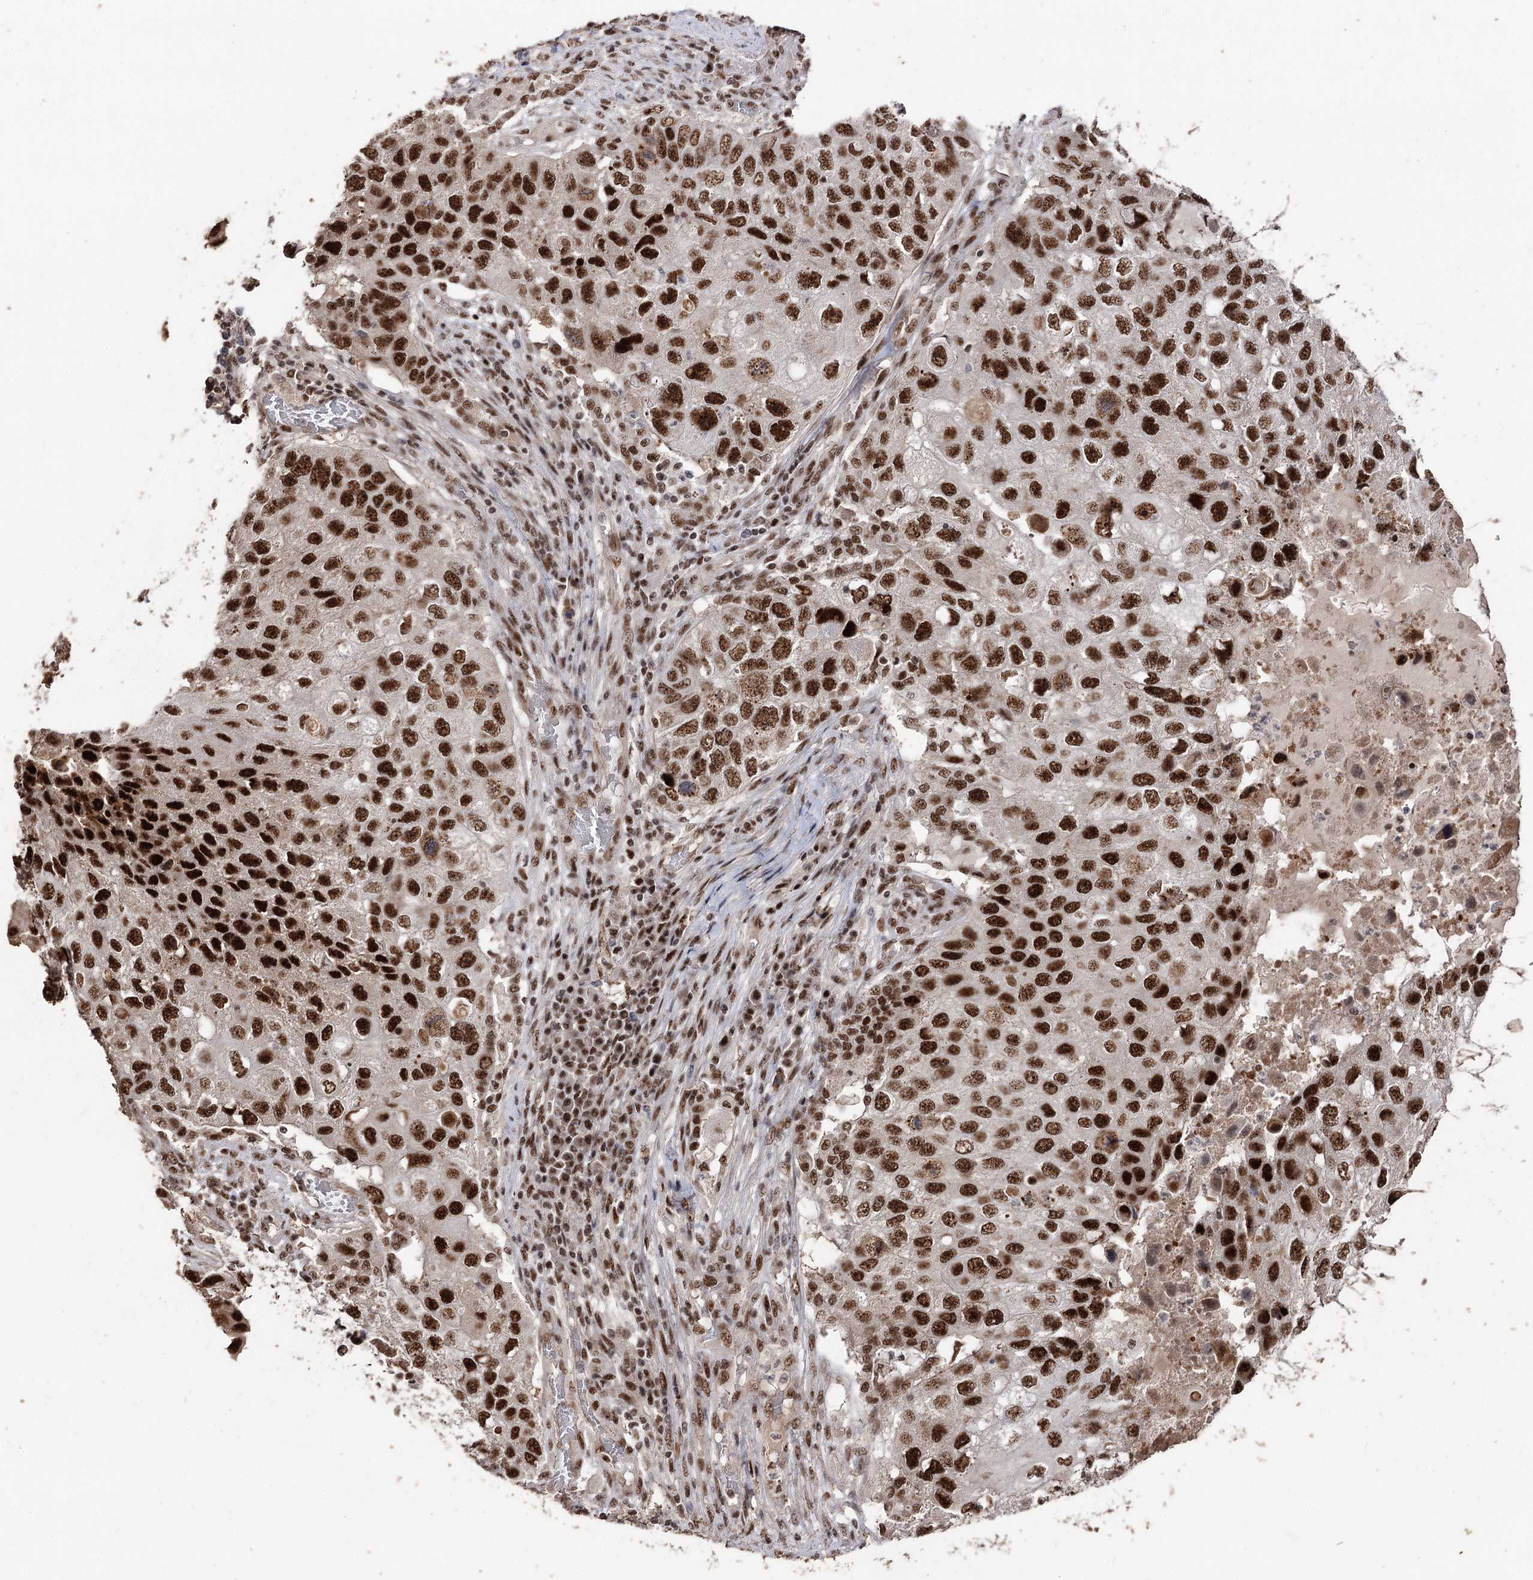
{"staining": {"intensity": "strong", "quantity": ">75%", "location": "nuclear"}, "tissue": "lung cancer", "cell_type": "Tumor cells", "image_type": "cancer", "snomed": [{"axis": "morphology", "description": "Squamous cell carcinoma, NOS"}, {"axis": "topography", "description": "Lung"}], "caption": "Strong nuclear positivity for a protein is seen in approximately >75% of tumor cells of lung cancer using immunohistochemistry (IHC).", "gene": "U2SURP", "patient": {"sex": "male", "age": 61}}